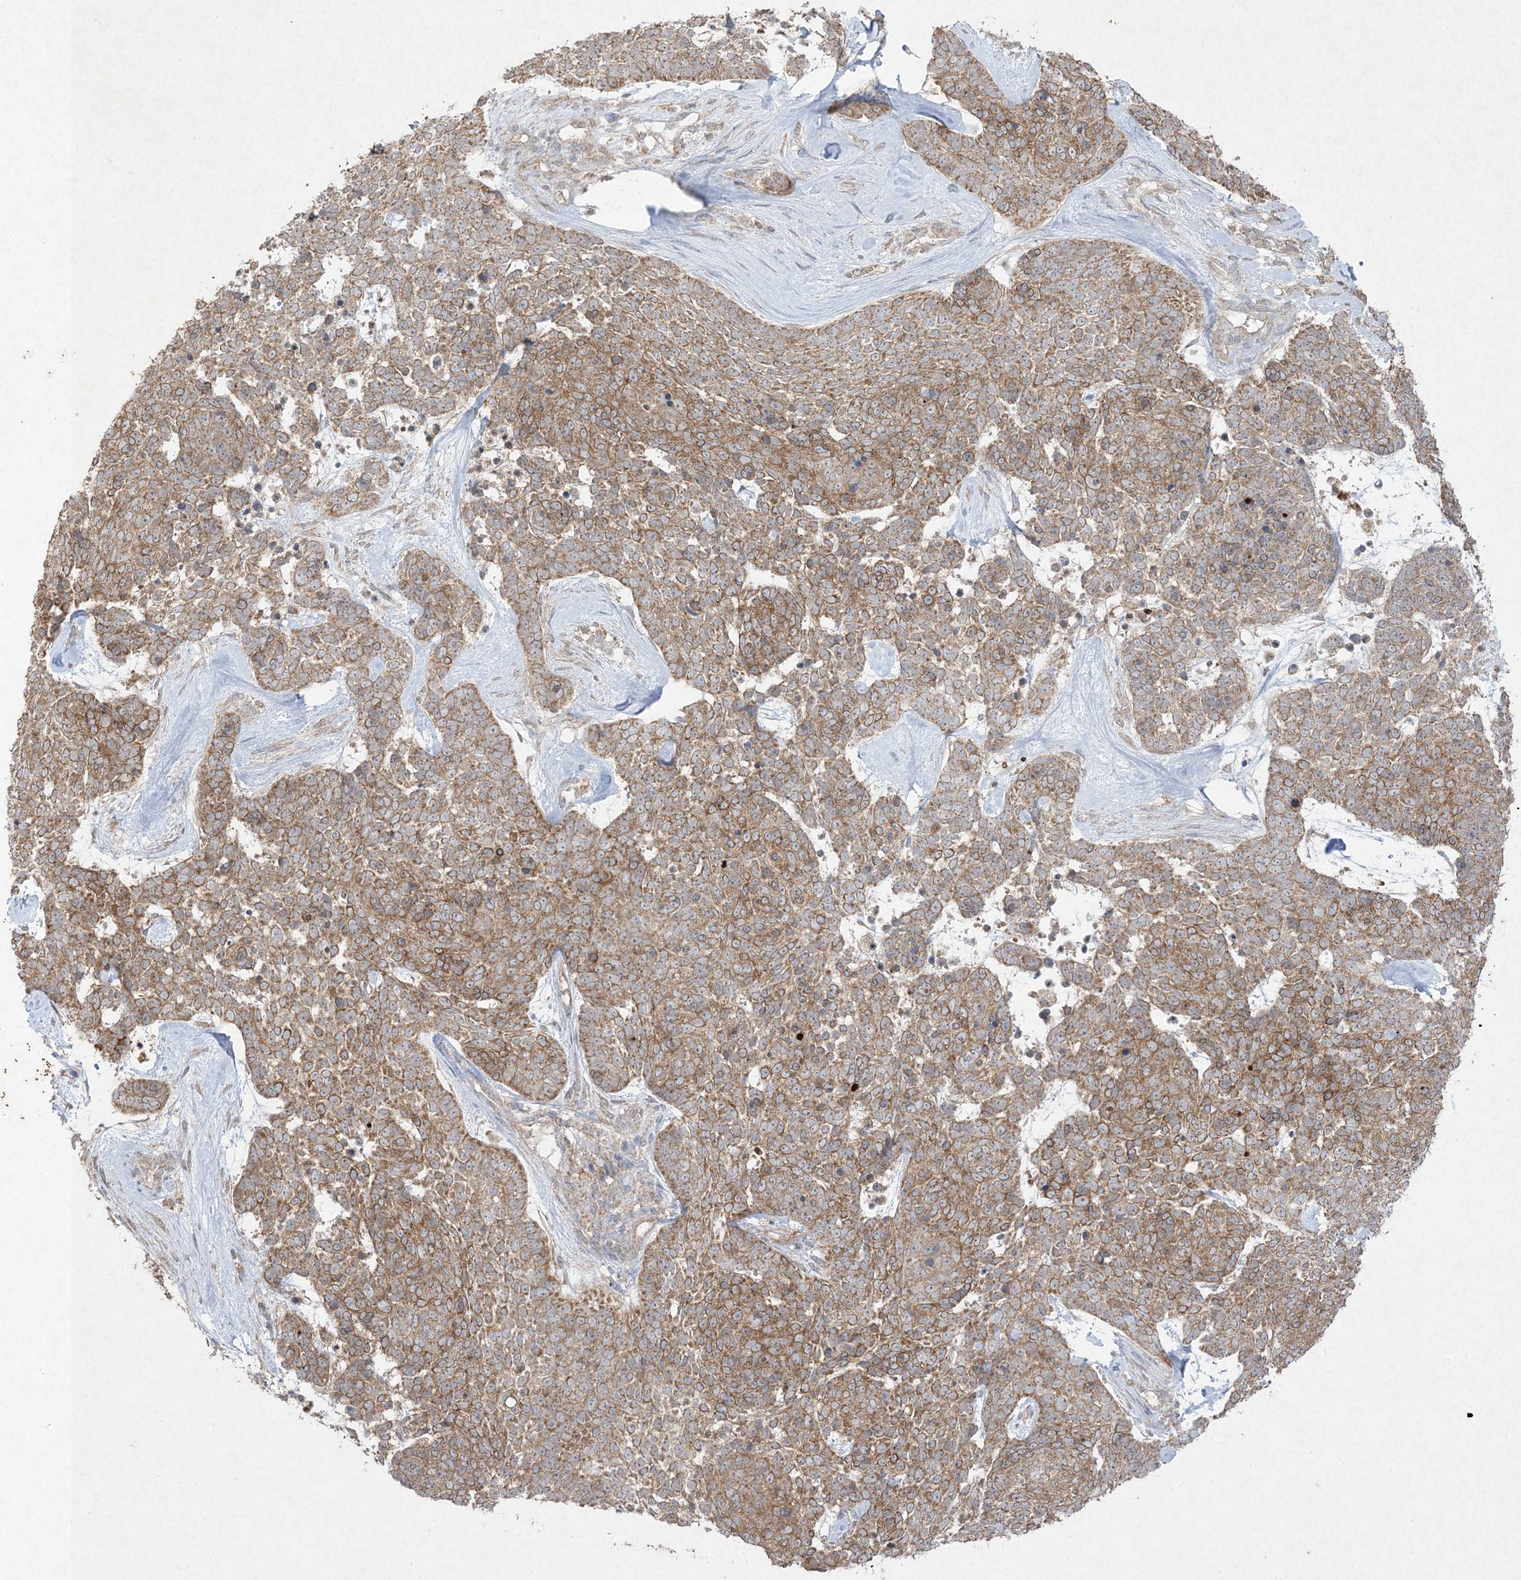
{"staining": {"intensity": "moderate", "quantity": ">75%", "location": "cytoplasmic/membranous"}, "tissue": "skin cancer", "cell_type": "Tumor cells", "image_type": "cancer", "snomed": [{"axis": "morphology", "description": "Basal cell carcinoma"}, {"axis": "topography", "description": "Skin"}], "caption": "Moderate cytoplasmic/membranous expression is seen in approximately >75% of tumor cells in skin cancer. (DAB (3,3'-diaminobenzidine) IHC with brightfield microscopy, high magnification).", "gene": "UBE2C", "patient": {"sex": "female", "age": 81}}